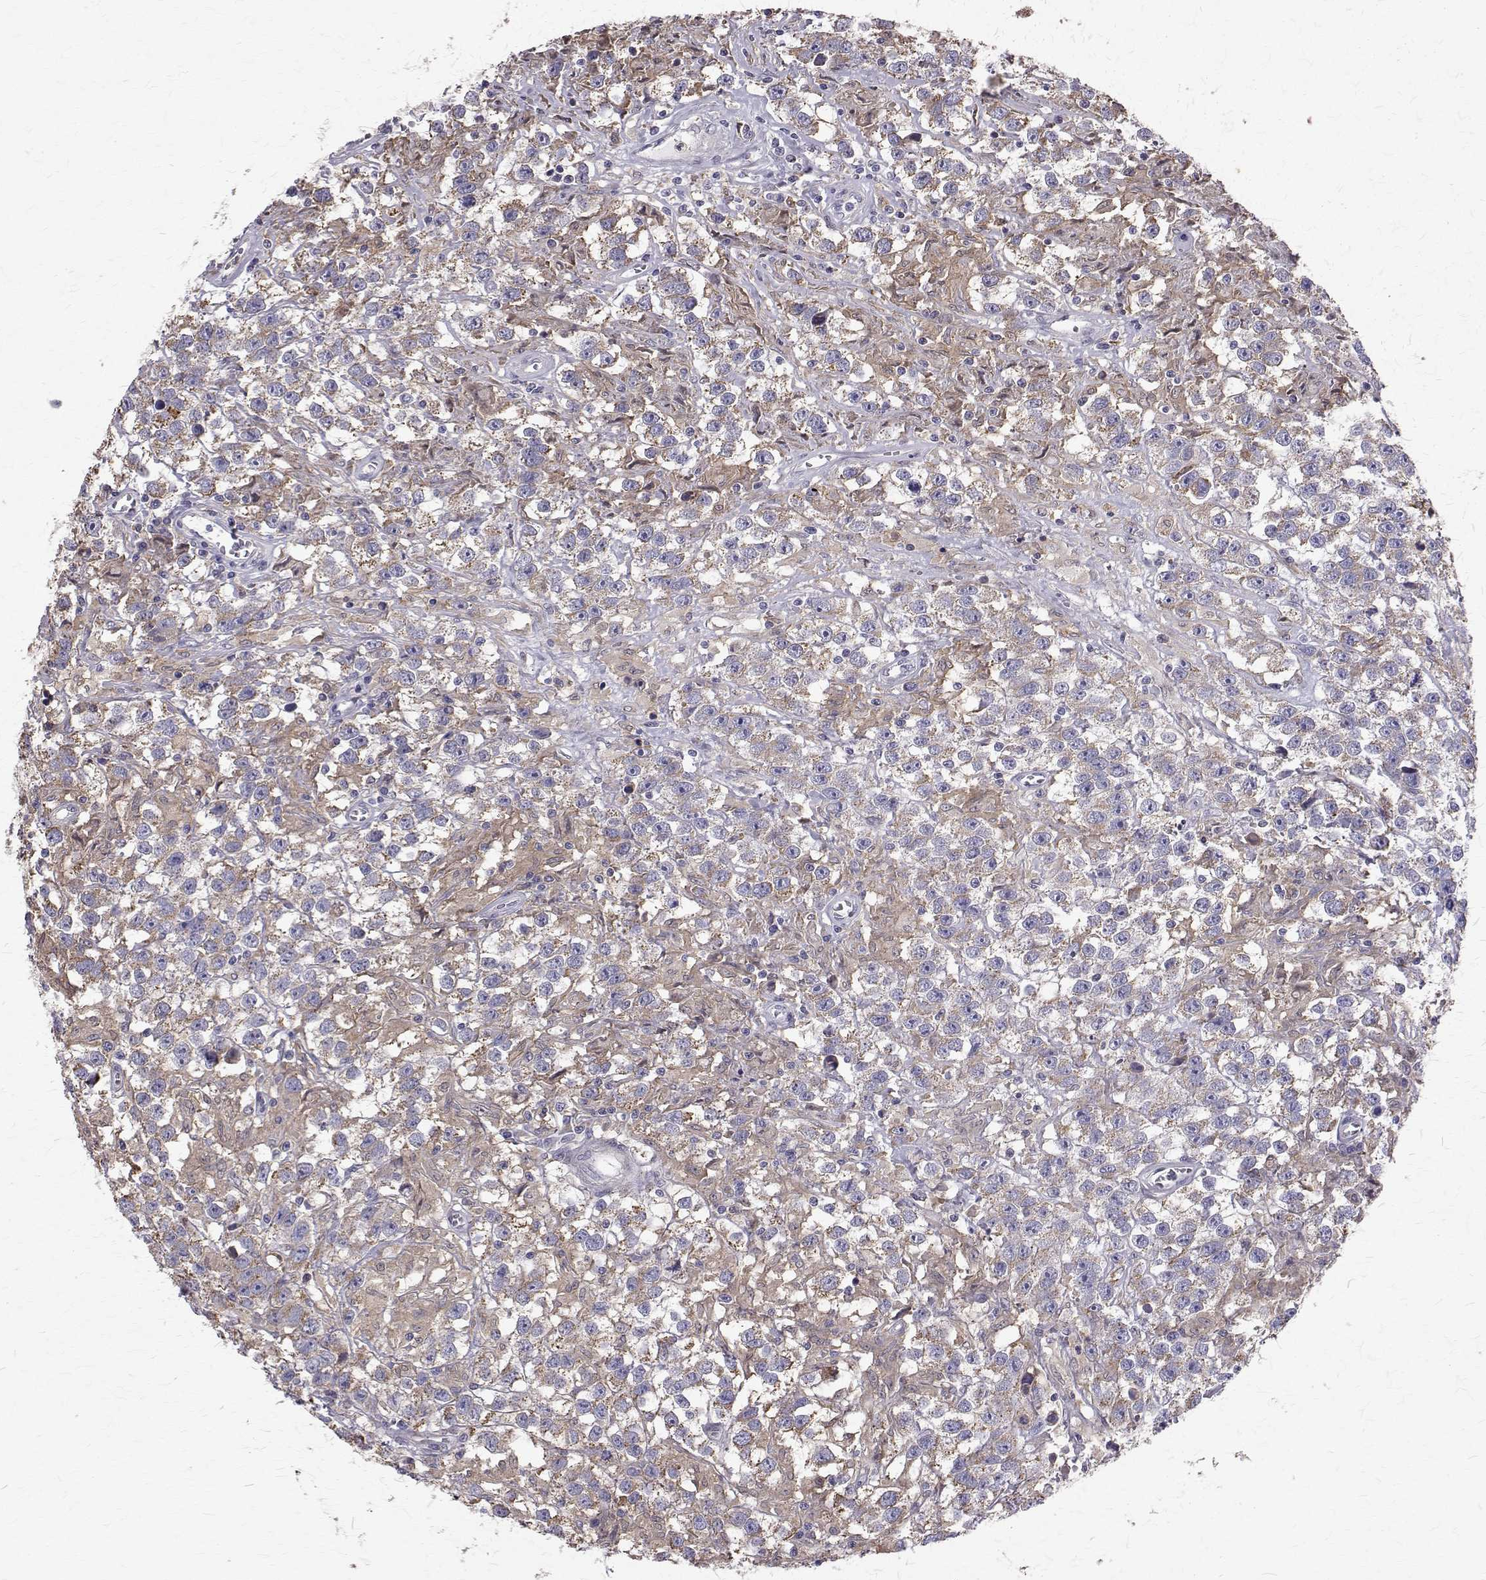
{"staining": {"intensity": "negative", "quantity": "none", "location": "none"}, "tissue": "testis cancer", "cell_type": "Tumor cells", "image_type": "cancer", "snomed": [{"axis": "morphology", "description": "Seminoma, NOS"}, {"axis": "topography", "description": "Testis"}], "caption": "Testis seminoma was stained to show a protein in brown. There is no significant positivity in tumor cells.", "gene": "CCDC89", "patient": {"sex": "male", "age": 43}}